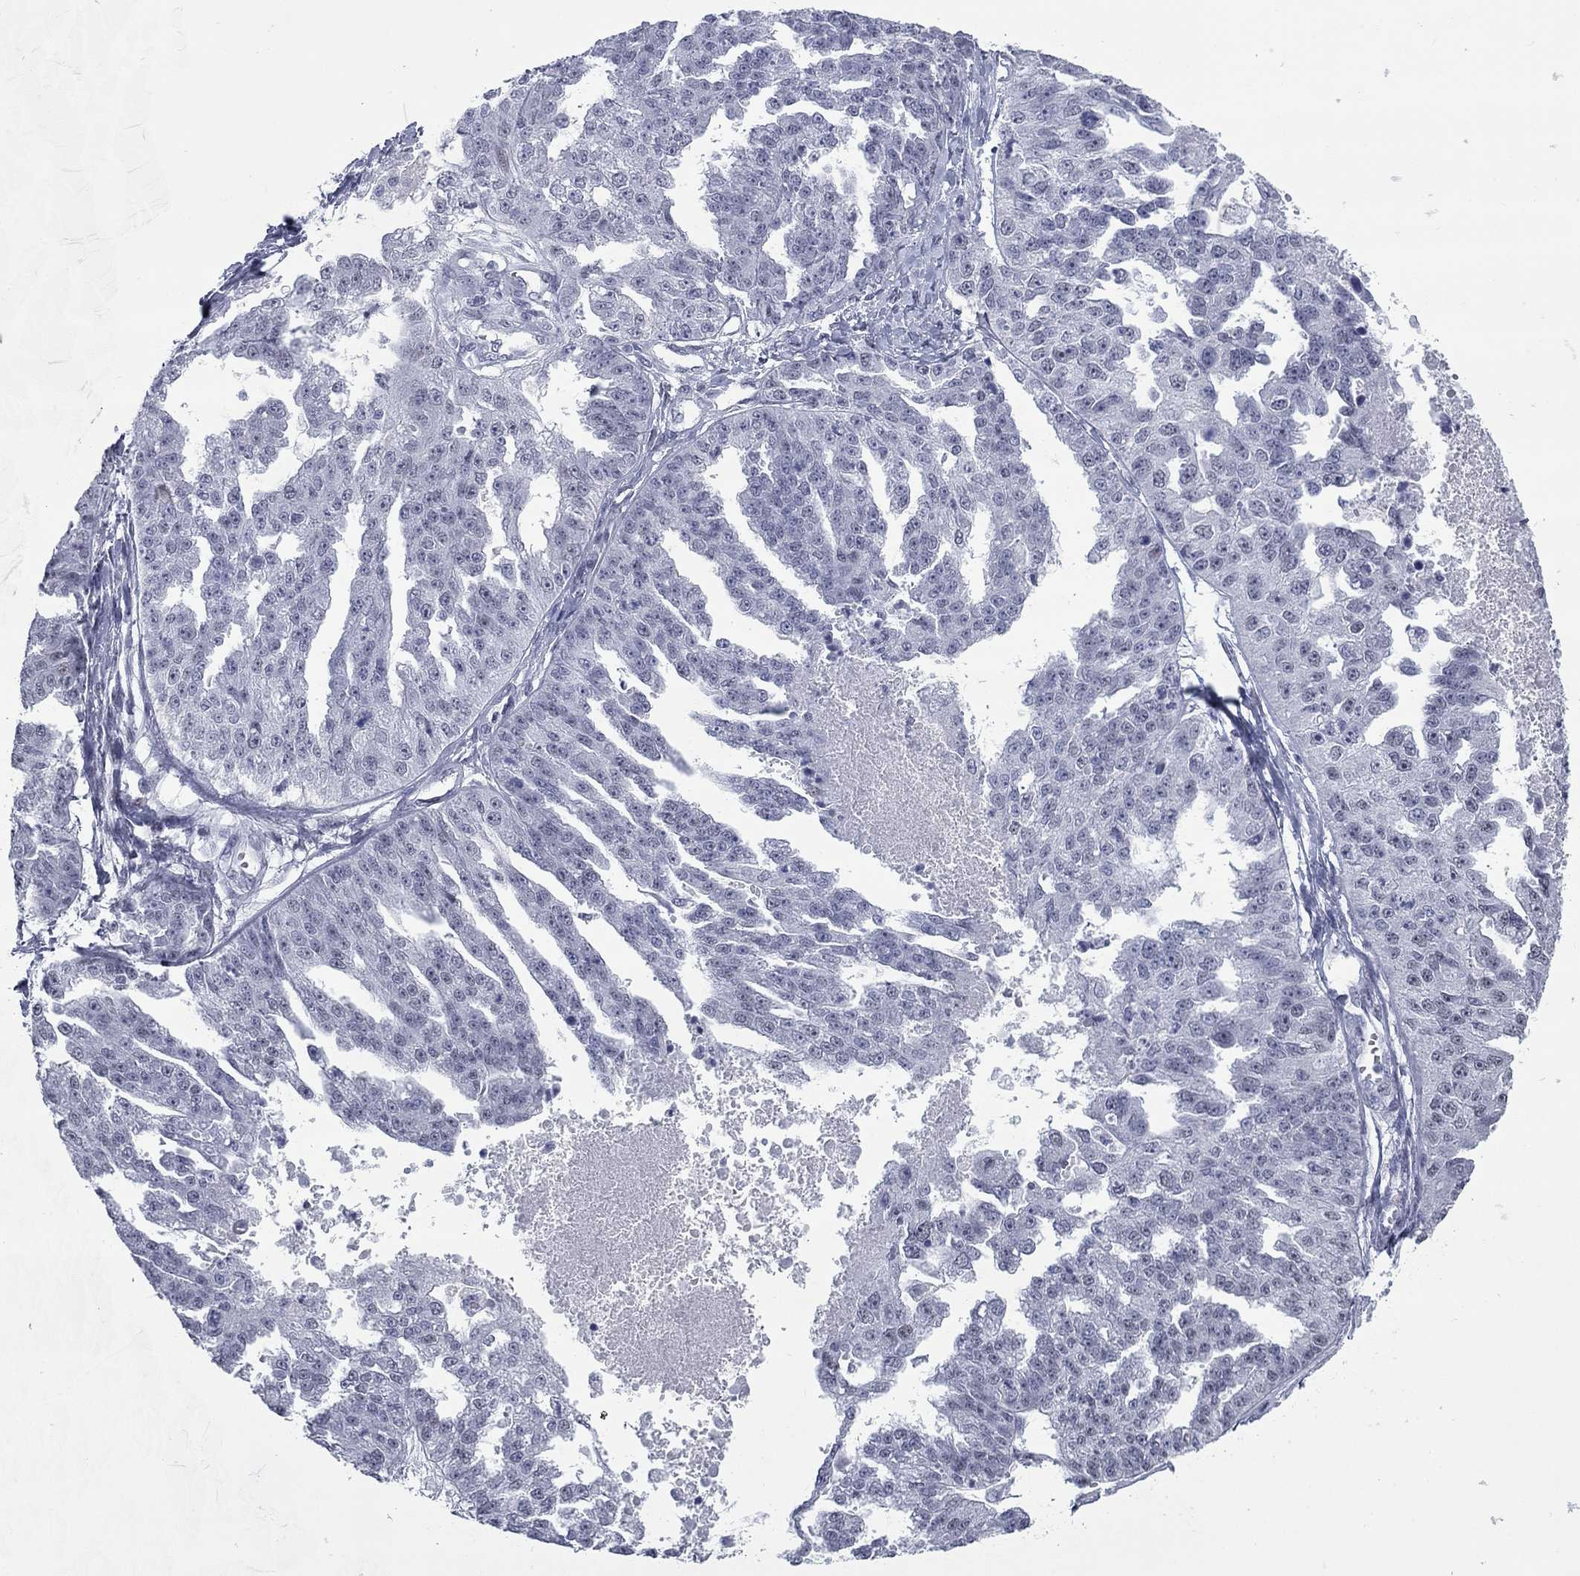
{"staining": {"intensity": "negative", "quantity": "none", "location": "none"}, "tissue": "ovarian cancer", "cell_type": "Tumor cells", "image_type": "cancer", "snomed": [{"axis": "morphology", "description": "Cystadenocarcinoma, serous, NOS"}, {"axis": "topography", "description": "Ovary"}], "caption": "Immunohistochemistry of human ovarian serous cystadenocarcinoma shows no expression in tumor cells. (DAB (3,3'-diaminobenzidine) immunohistochemistry (IHC) visualized using brightfield microscopy, high magnification).", "gene": "ASF1B", "patient": {"sex": "female", "age": 58}}